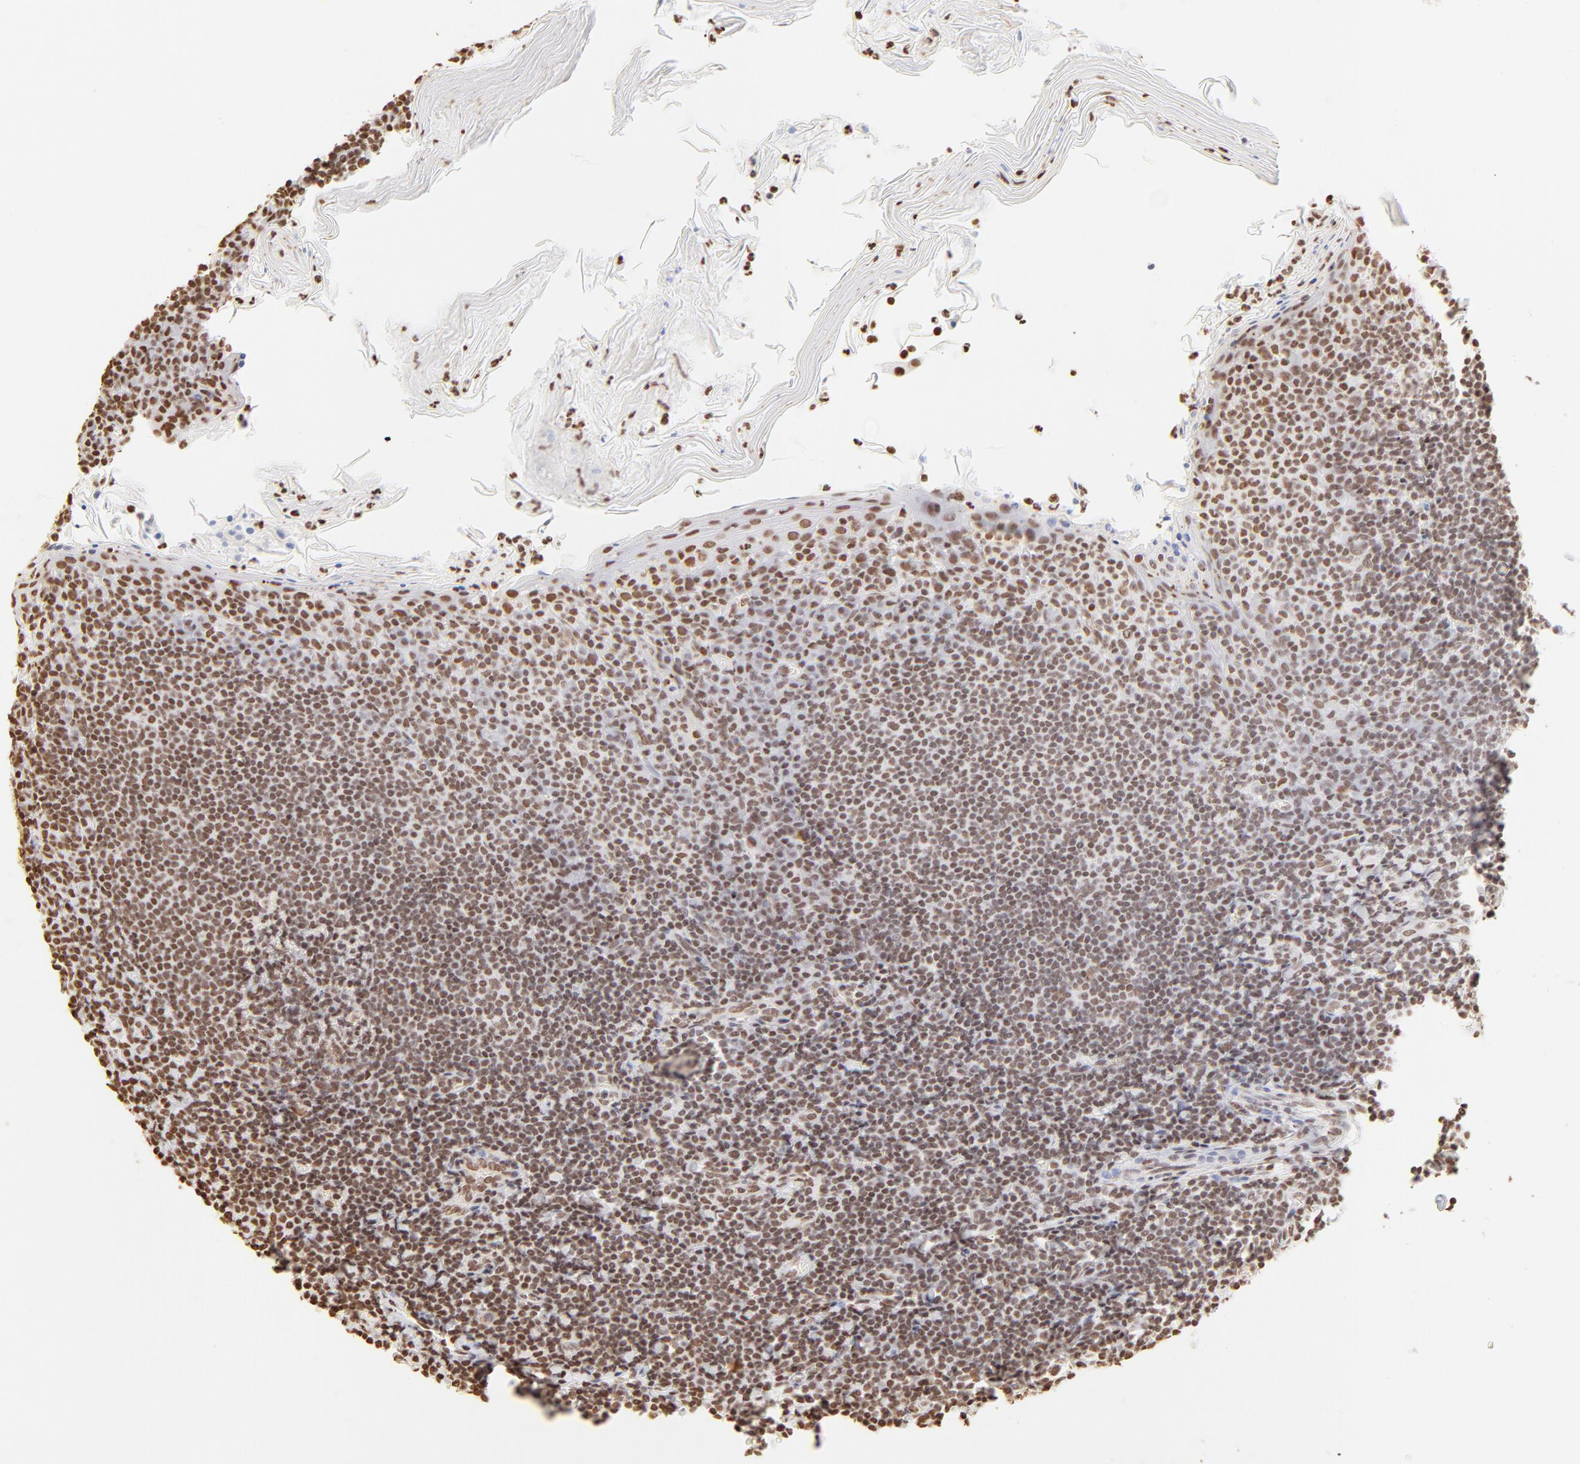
{"staining": {"intensity": "strong", "quantity": ">75%", "location": "nuclear"}, "tissue": "tonsil", "cell_type": "Germinal center cells", "image_type": "normal", "snomed": [{"axis": "morphology", "description": "Normal tissue, NOS"}, {"axis": "topography", "description": "Tonsil"}], "caption": "Tonsil stained with a protein marker exhibits strong staining in germinal center cells.", "gene": "ZNF540", "patient": {"sex": "male", "age": 31}}